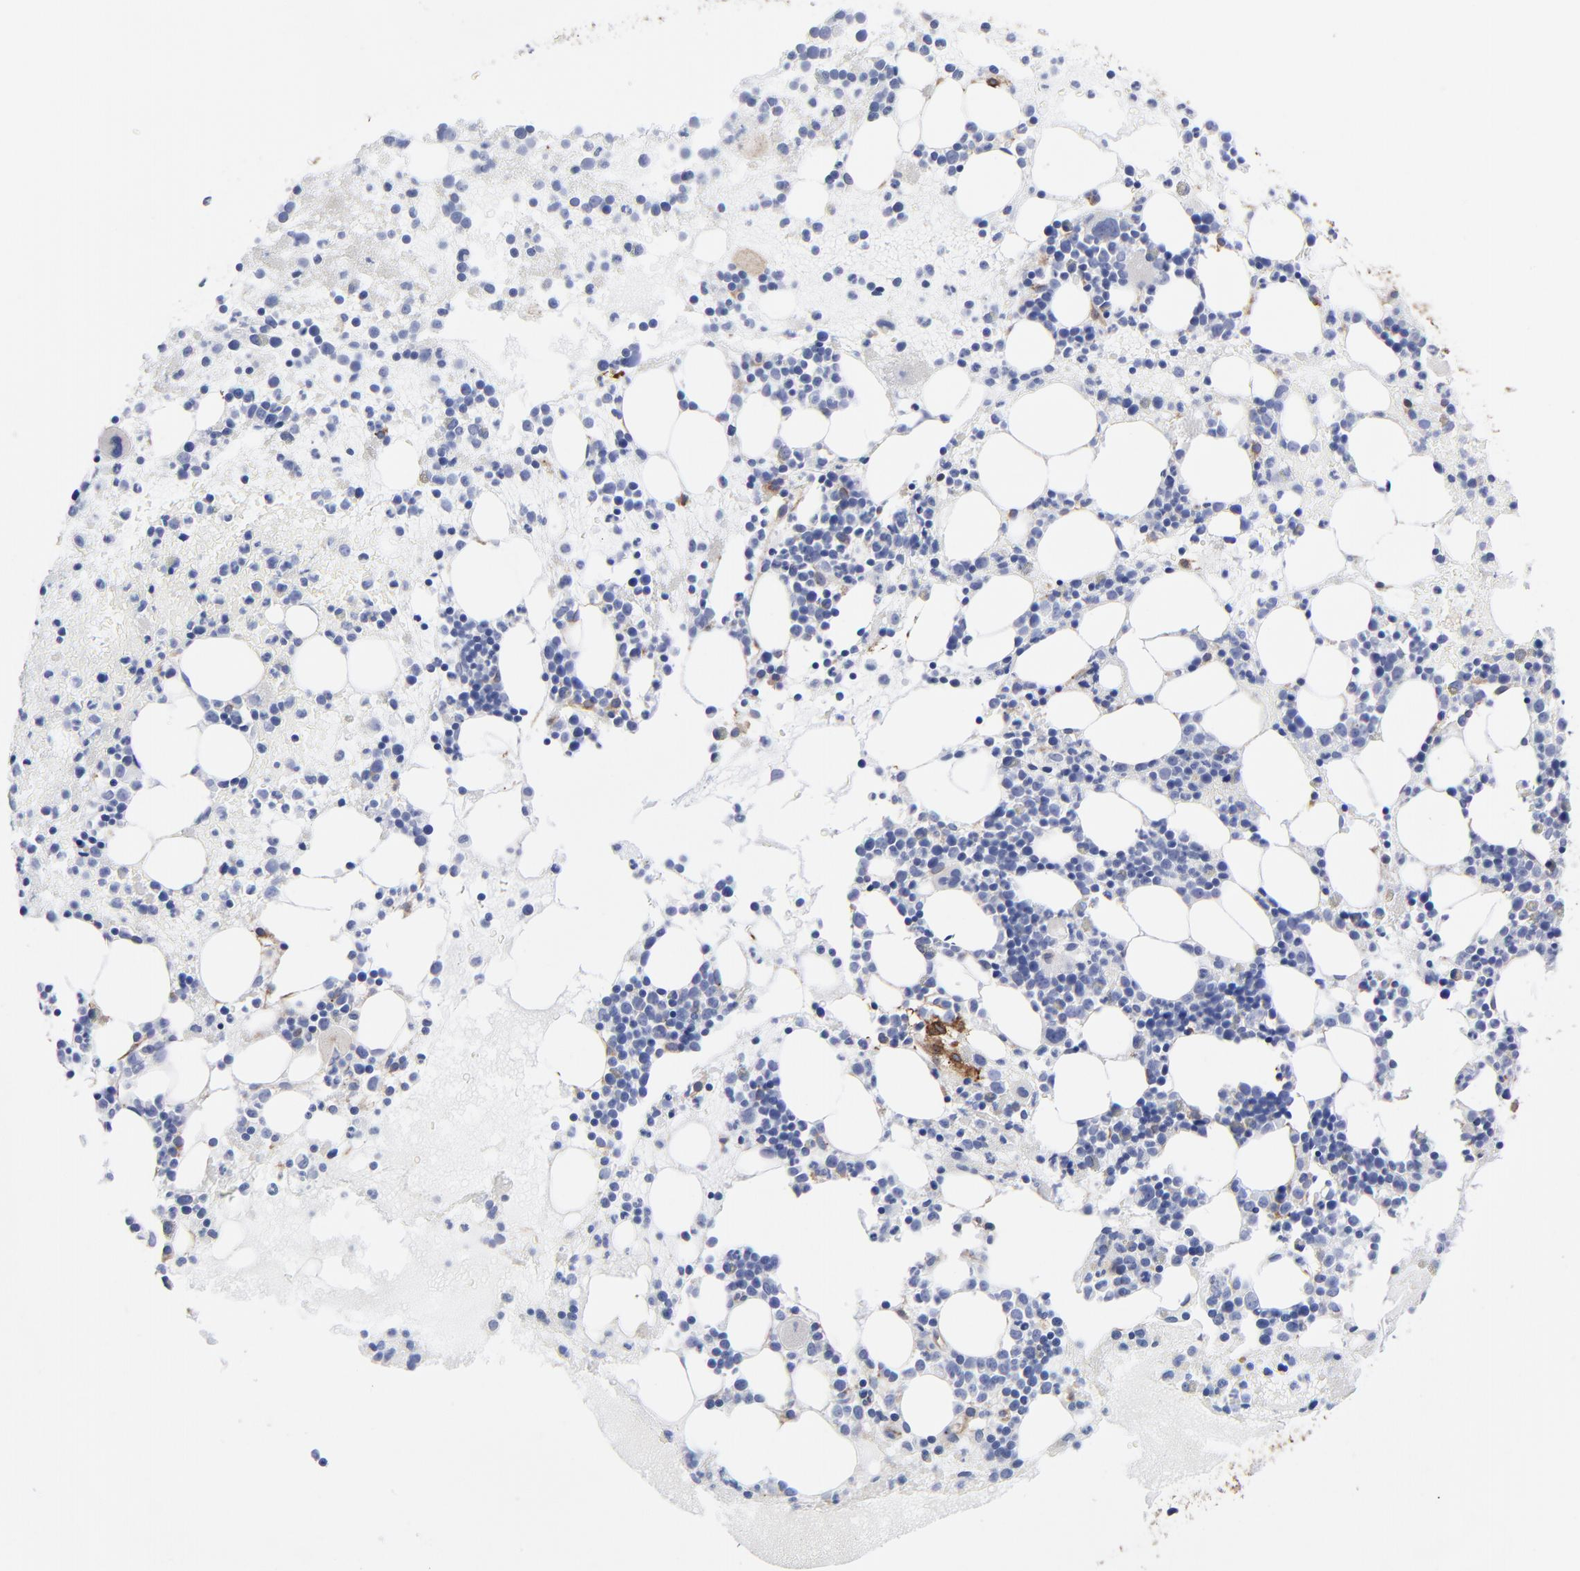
{"staining": {"intensity": "moderate", "quantity": "<25%", "location": "cytoplasmic/membranous"}, "tissue": "bone marrow", "cell_type": "Hematopoietic cells", "image_type": "normal", "snomed": [{"axis": "morphology", "description": "Normal tissue, NOS"}, {"axis": "topography", "description": "Bone marrow"}], "caption": "DAB (3,3'-diaminobenzidine) immunohistochemical staining of normal human bone marrow displays moderate cytoplasmic/membranous protein staining in about <25% of hematopoietic cells.", "gene": "CILP", "patient": {"sex": "male", "age": 15}}